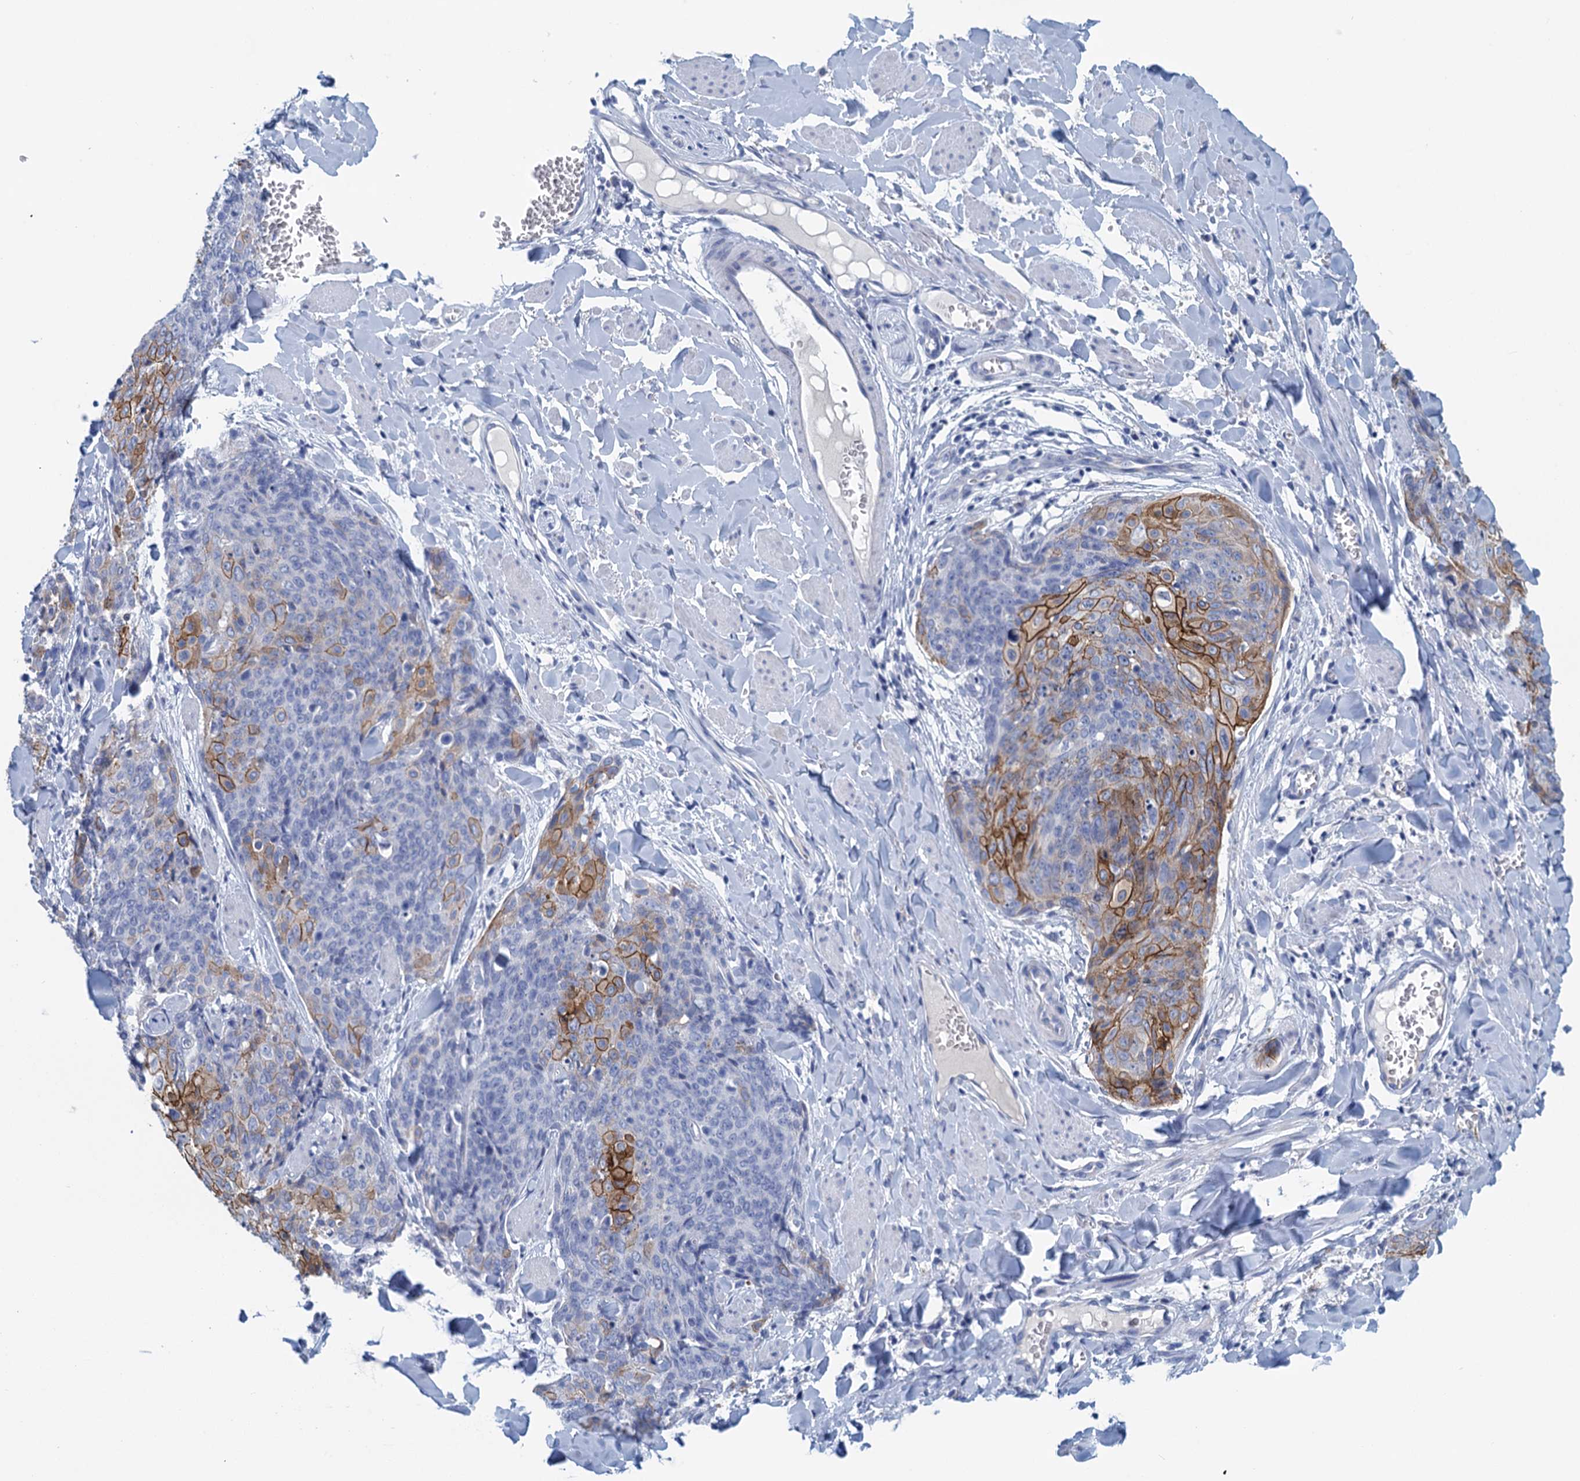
{"staining": {"intensity": "strong", "quantity": "25%-75%", "location": "cytoplasmic/membranous"}, "tissue": "skin cancer", "cell_type": "Tumor cells", "image_type": "cancer", "snomed": [{"axis": "morphology", "description": "Squamous cell carcinoma, NOS"}, {"axis": "topography", "description": "Skin"}, {"axis": "topography", "description": "Vulva"}], "caption": "Immunohistochemical staining of skin cancer displays strong cytoplasmic/membranous protein positivity in about 25%-75% of tumor cells.", "gene": "SCEL", "patient": {"sex": "female", "age": 85}}